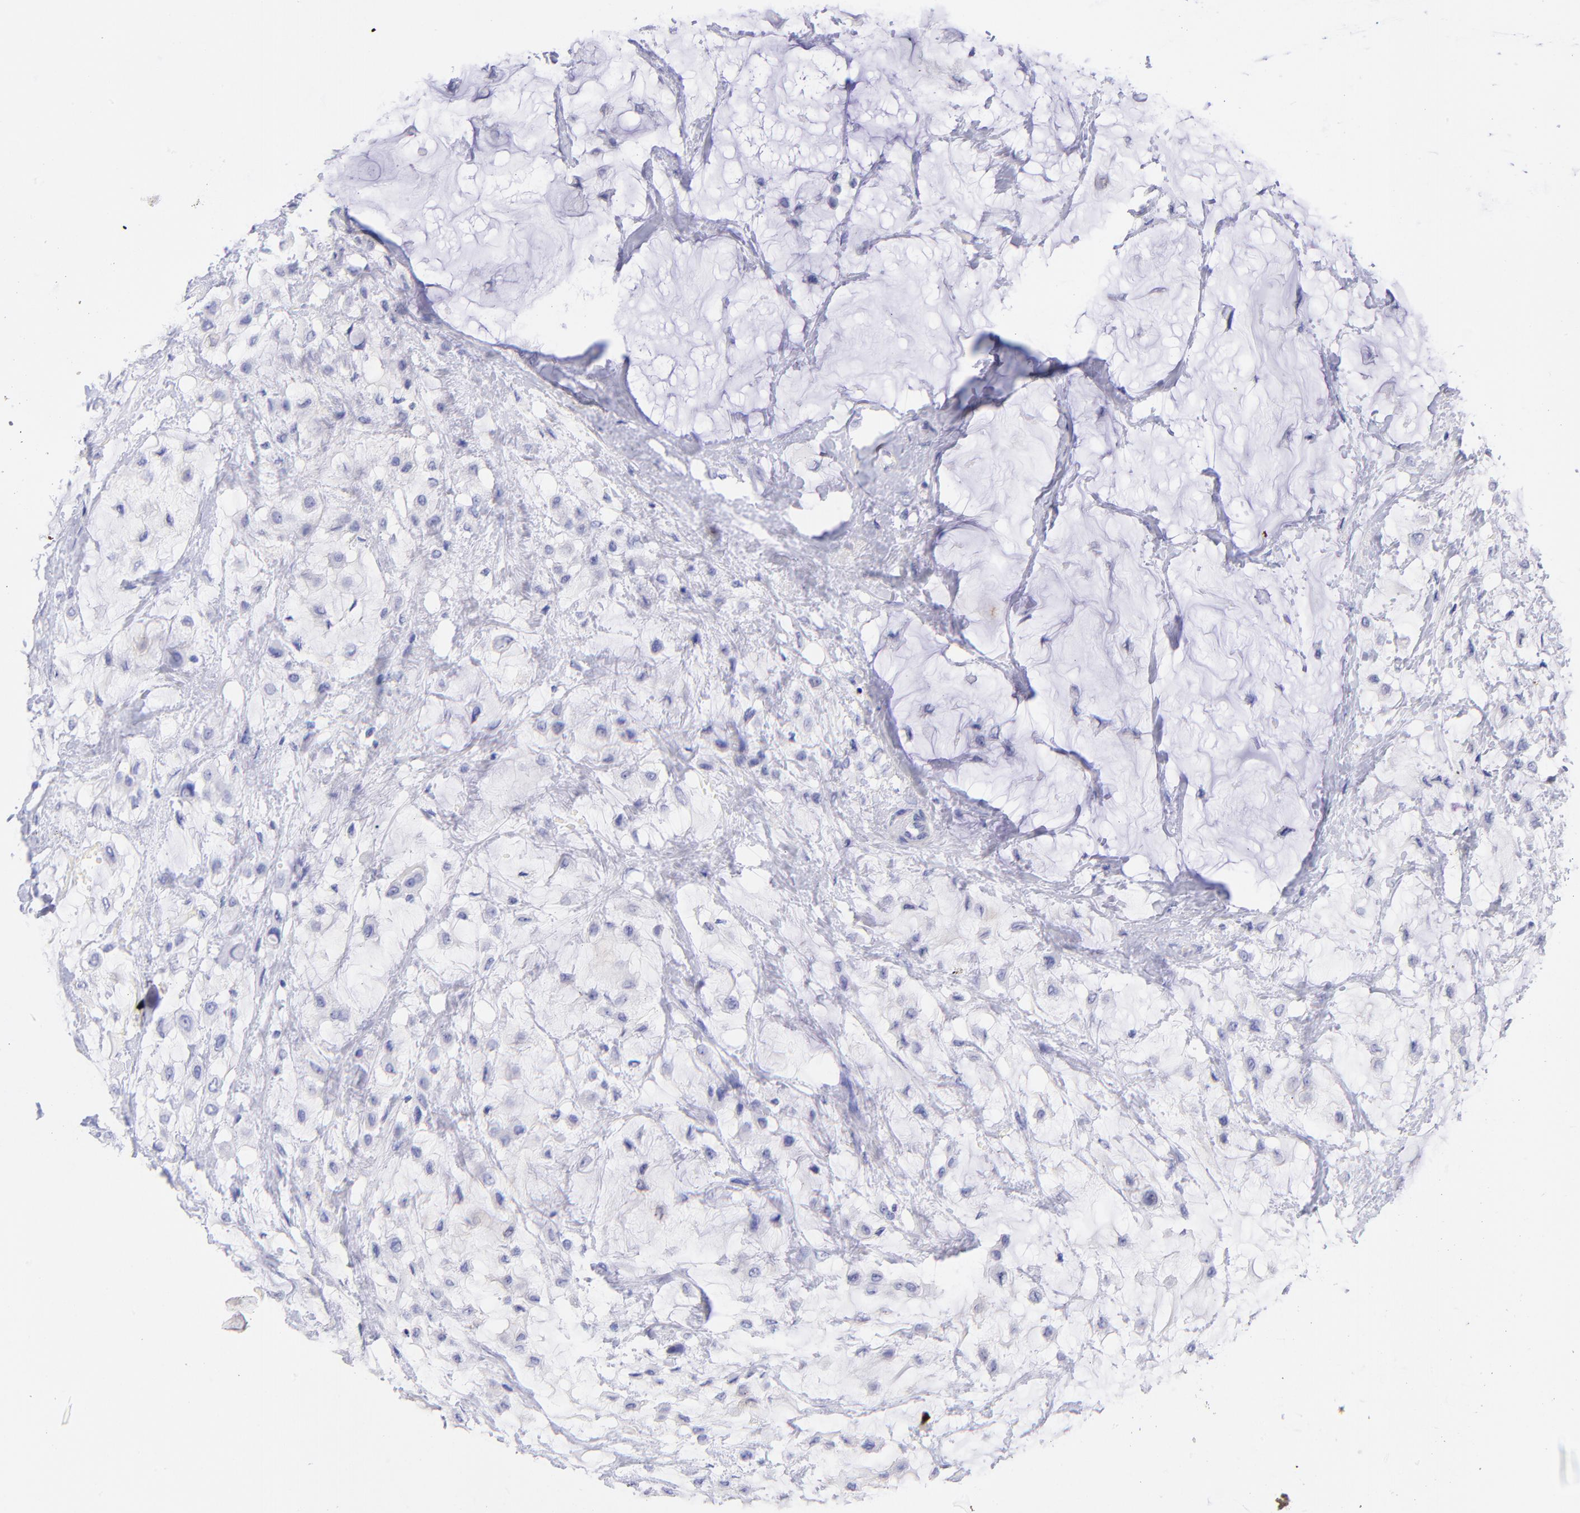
{"staining": {"intensity": "negative", "quantity": "none", "location": "none"}, "tissue": "breast cancer", "cell_type": "Tumor cells", "image_type": "cancer", "snomed": [{"axis": "morphology", "description": "Lobular carcinoma"}, {"axis": "topography", "description": "Breast"}], "caption": "IHC of breast cancer reveals no staining in tumor cells. (DAB immunohistochemistry, high magnification).", "gene": "RAB3B", "patient": {"sex": "female", "age": 85}}